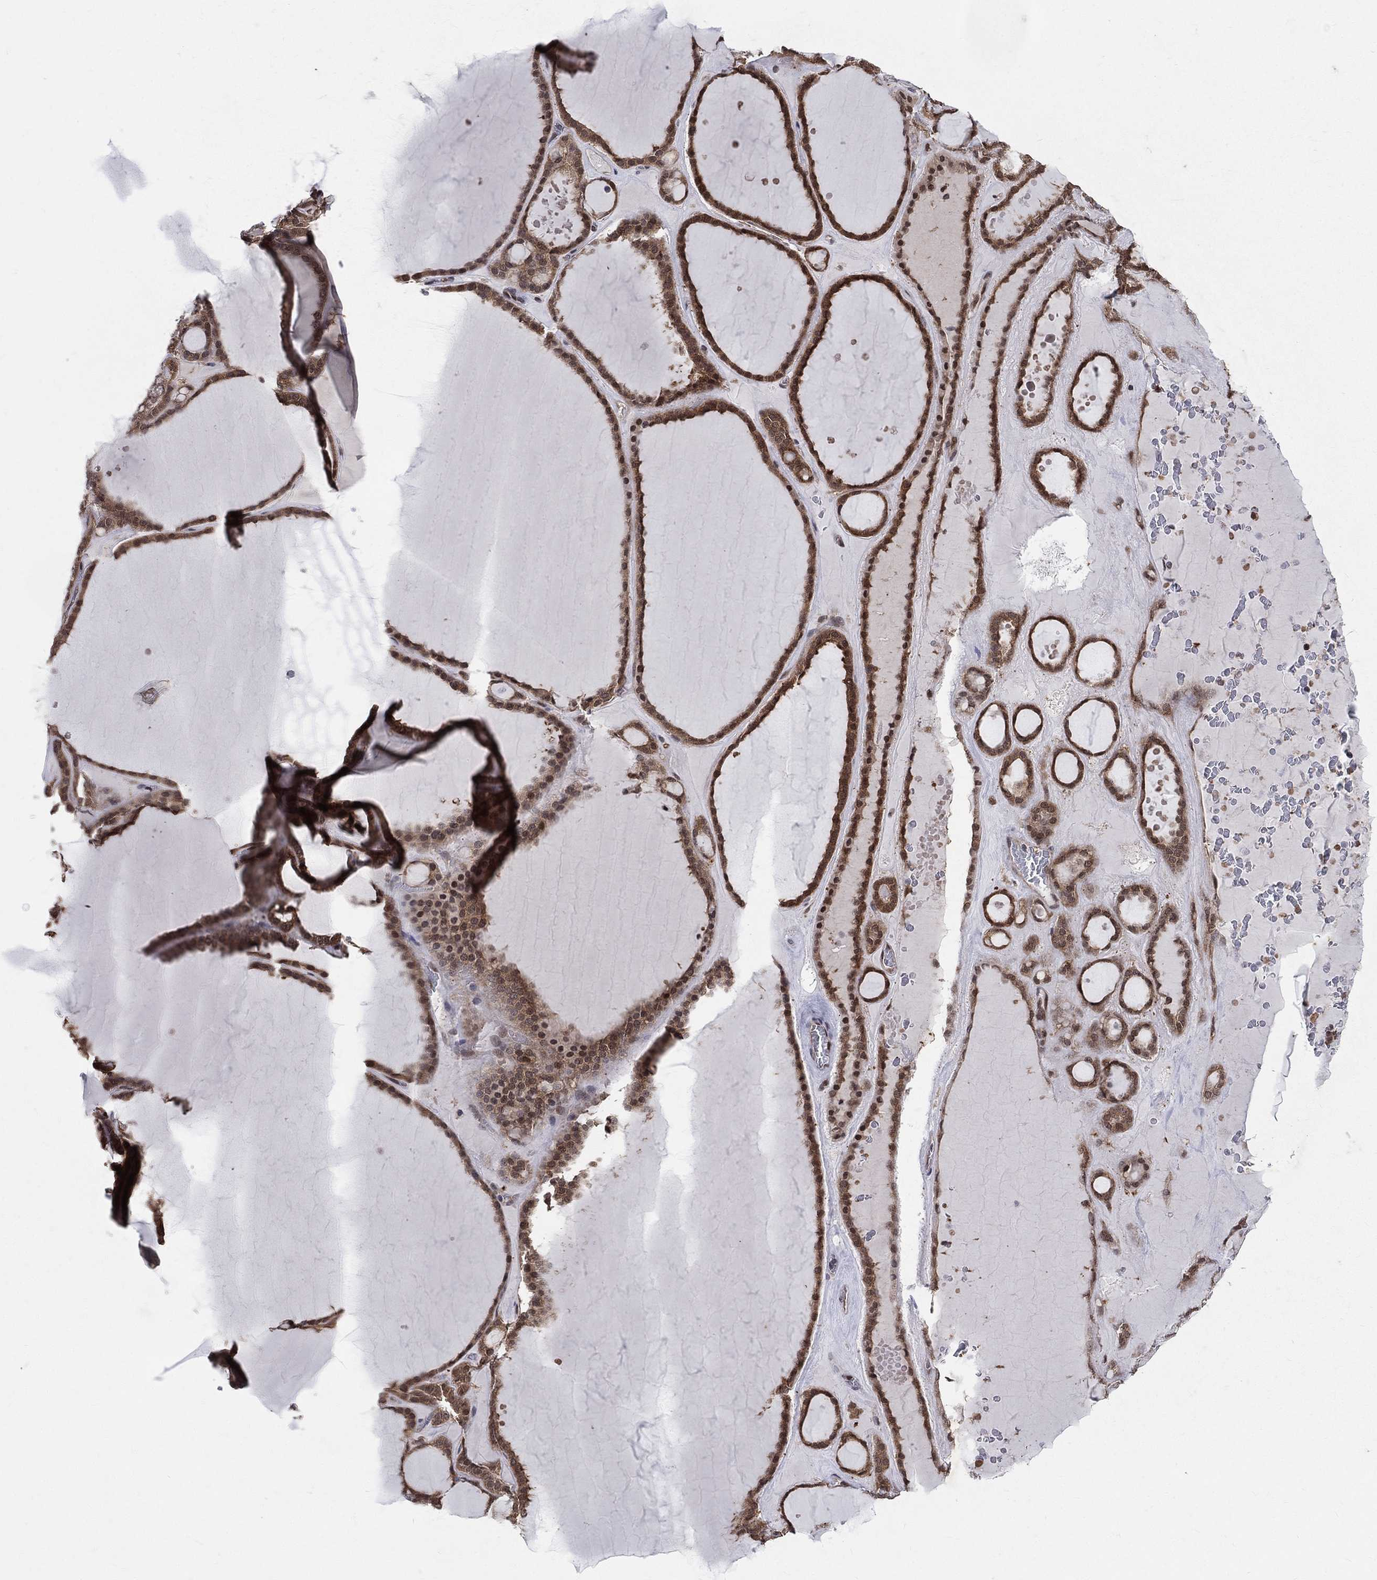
{"staining": {"intensity": "moderate", "quantity": ">75%", "location": "cytoplasmic/membranous,nuclear"}, "tissue": "thyroid gland", "cell_type": "Glandular cells", "image_type": "normal", "snomed": [{"axis": "morphology", "description": "Normal tissue, NOS"}, {"axis": "topography", "description": "Thyroid gland"}], "caption": "Thyroid gland stained with DAB IHC demonstrates medium levels of moderate cytoplasmic/membranous,nuclear staining in approximately >75% of glandular cells. The protein of interest is stained brown, and the nuclei are stained in blue (DAB IHC with brightfield microscopy, high magnification).", "gene": "GMPR2", "patient": {"sex": "male", "age": 63}}